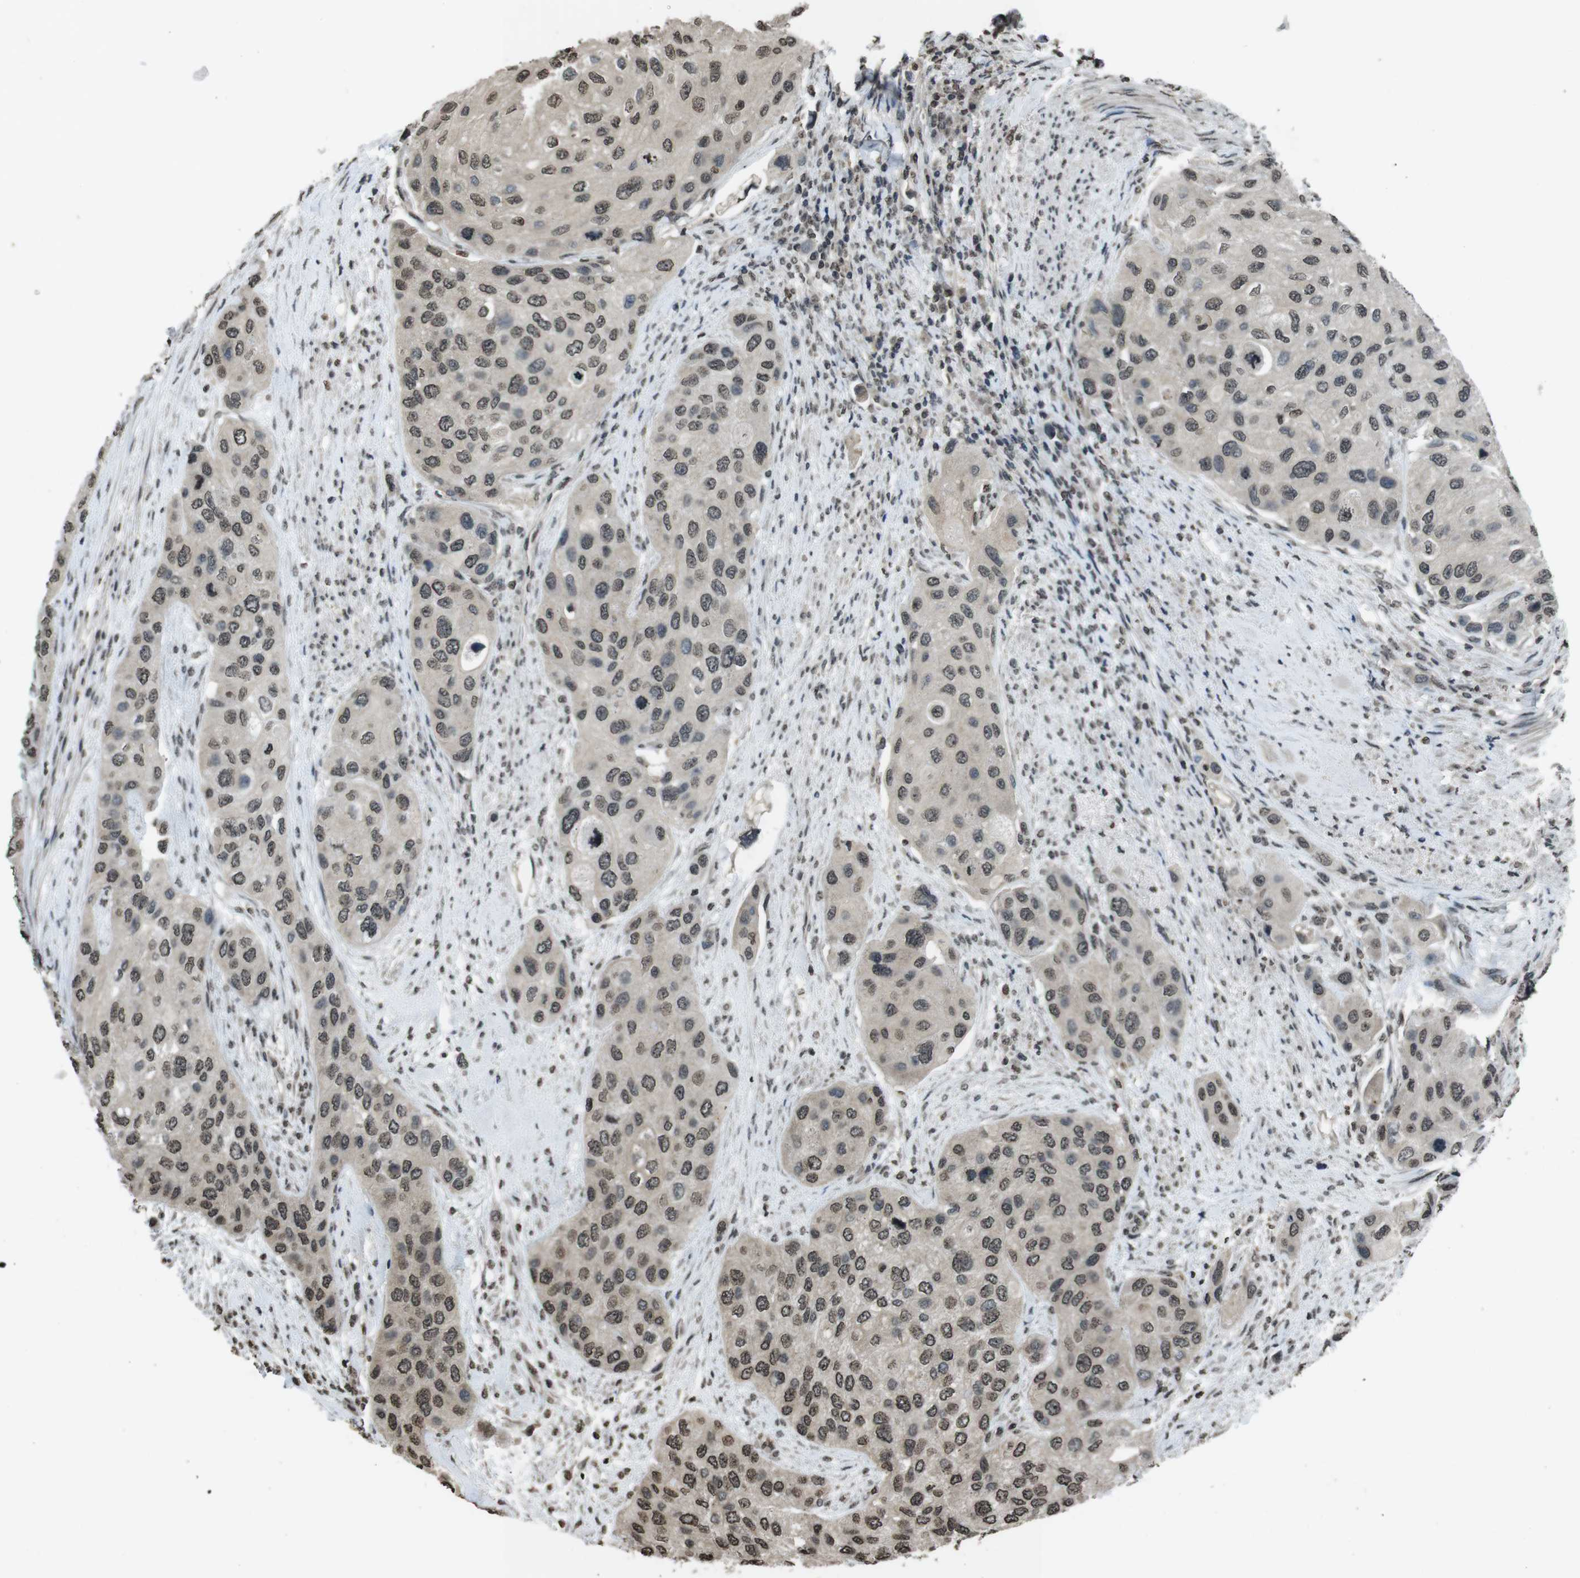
{"staining": {"intensity": "moderate", "quantity": ">75%", "location": "nuclear"}, "tissue": "urothelial cancer", "cell_type": "Tumor cells", "image_type": "cancer", "snomed": [{"axis": "morphology", "description": "Urothelial carcinoma, High grade"}, {"axis": "topography", "description": "Urinary bladder"}], "caption": "High-grade urothelial carcinoma stained with a brown dye exhibits moderate nuclear positive staining in approximately >75% of tumor cells.", "gene": "MAF", "patient": {"sex": "female", "age": 56}}